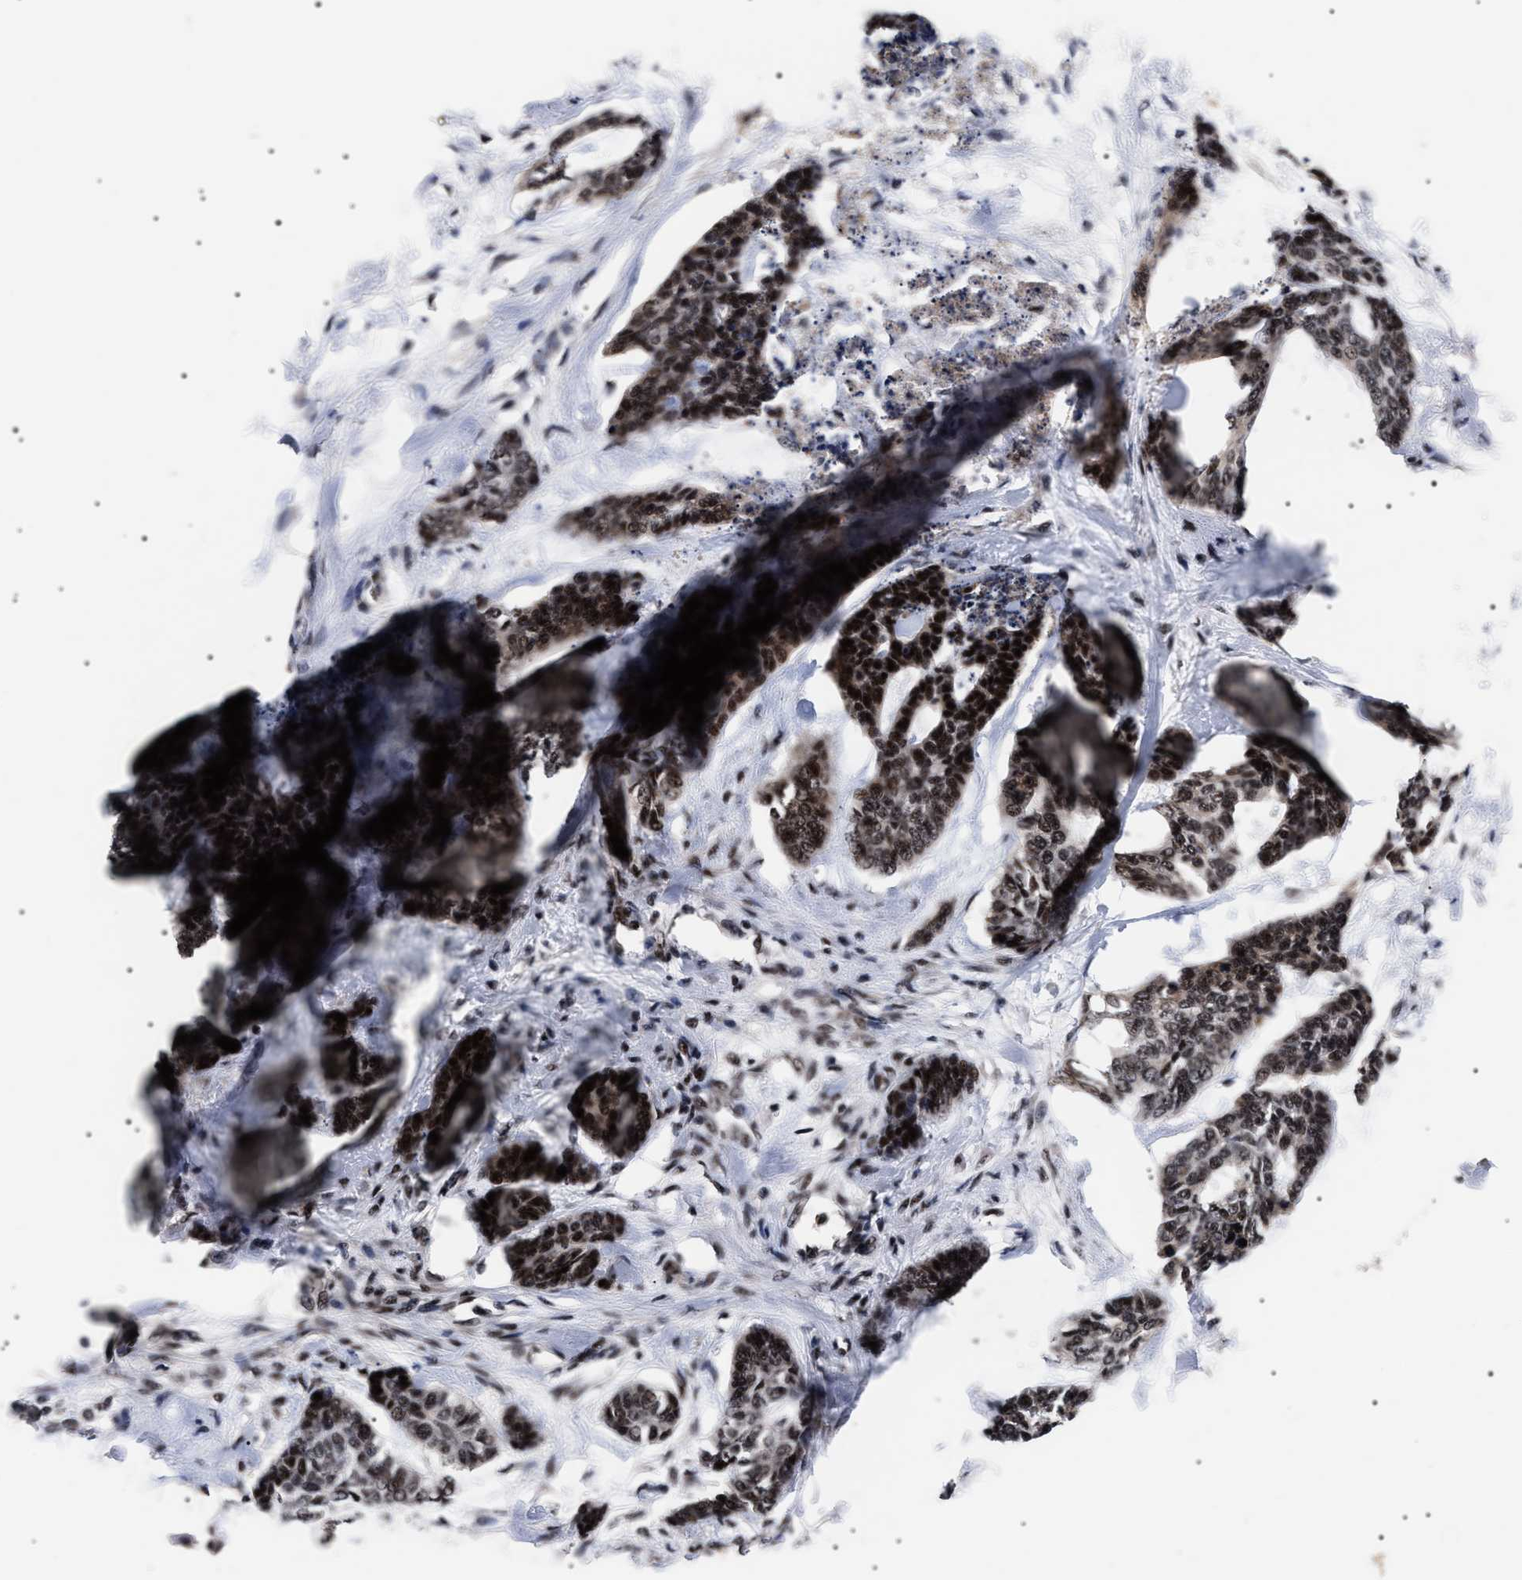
{"staining": {"intensity": "strong", "quantity": ">75%", "location": "nuclear"}, "tissue": "skin cancer", "cell_type": "Tumor cells", "image_type": "cancer", "snomed": [{"axis": "morphology", "description": "Basal cell carcinoma"}, {"axis": "topography", "description": "Skin"}], "caption": "Skin cancer (basal cell carcinoma) was stained to show a protein in brown. There is high levels of strong nuclear positivity in about >75% of tumor cells. (DAB IHC, brown staining for protein, blue staining for nuclei).", "gene": "CAAP1", "patient": {"sex": "female", "age": 64}}